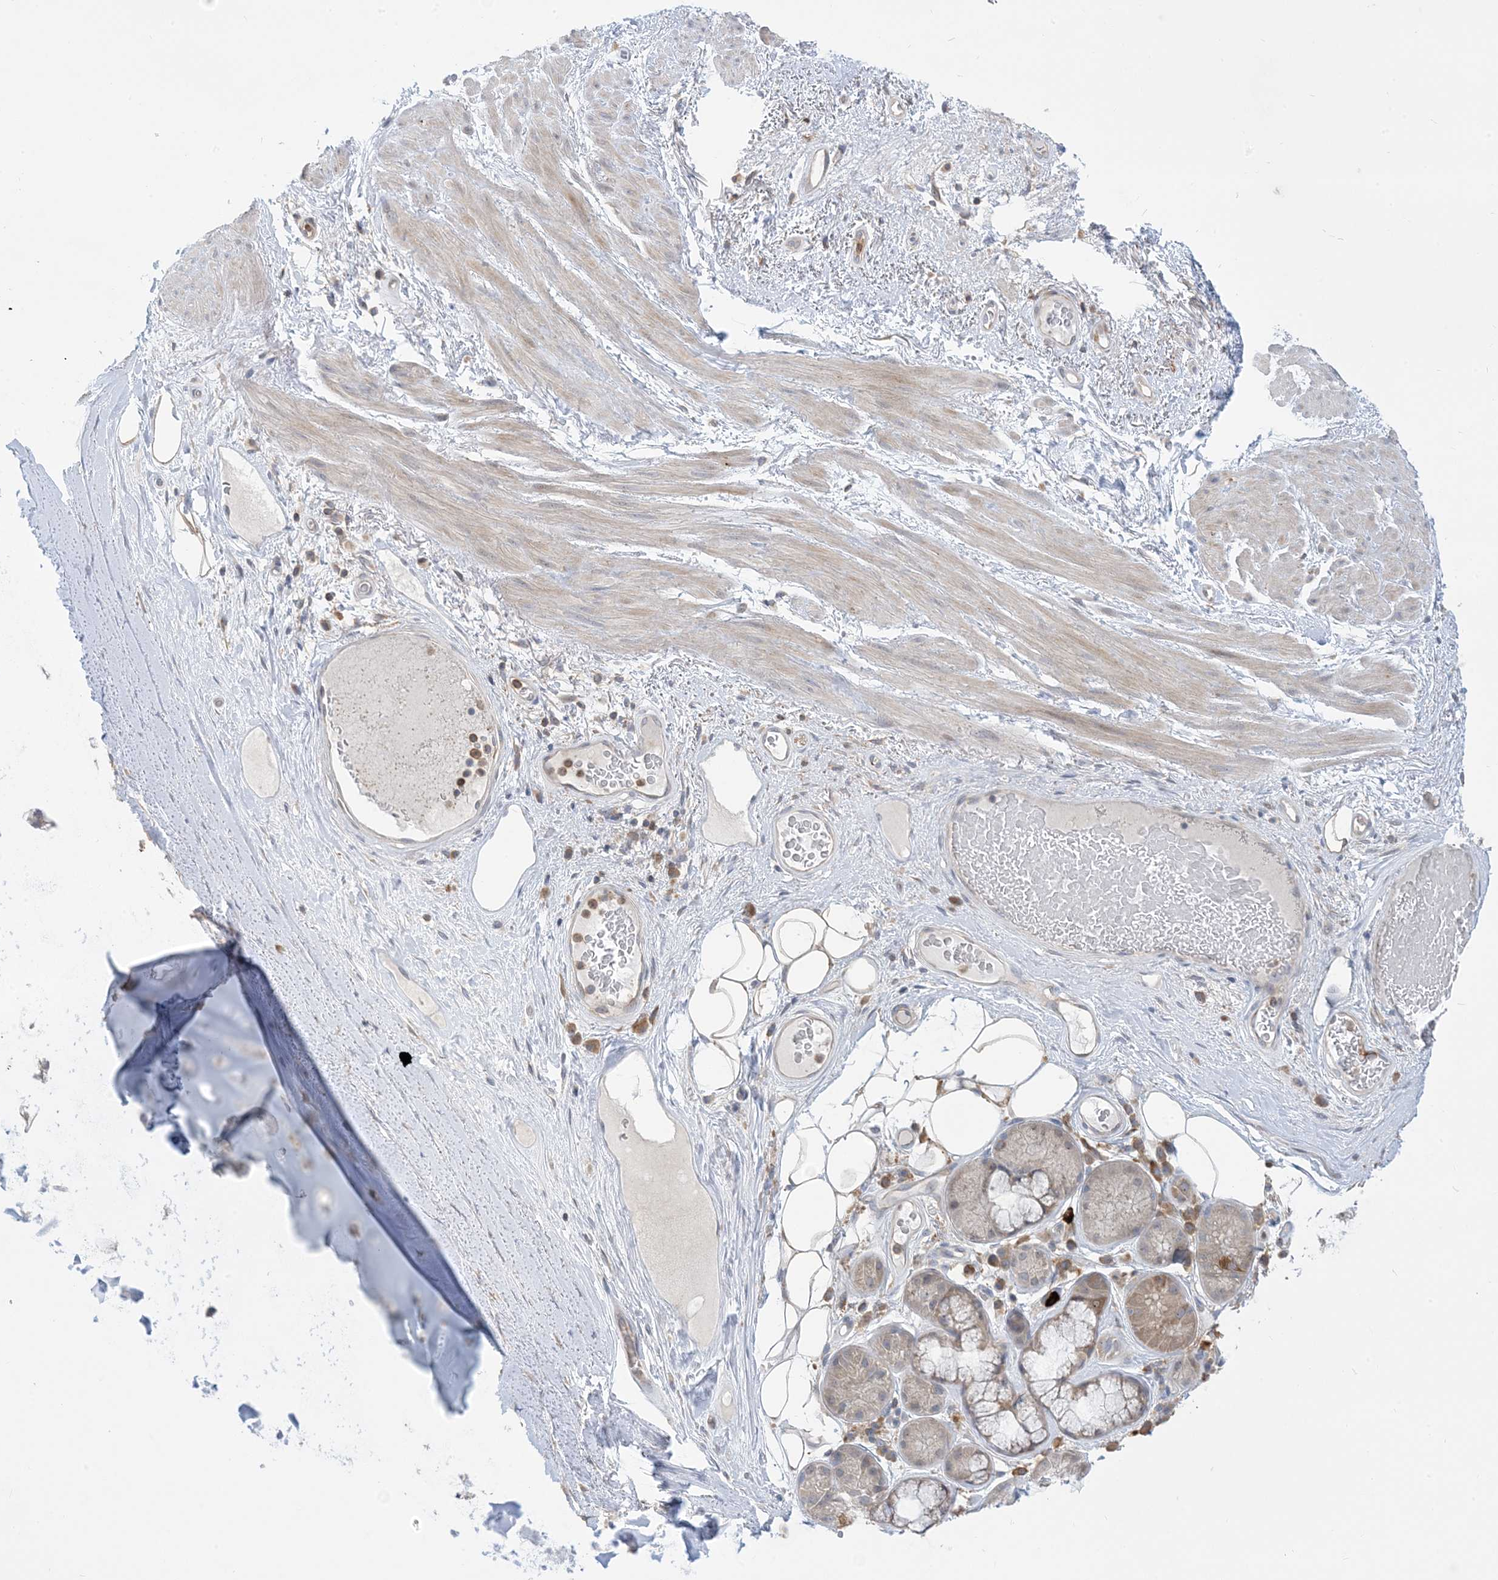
{"staining": {"intensity": "weak", "quantity": "25%-75%", "location": "cytoplasmic/membranous"}, "tissue": "adipose tissue", "cell_type": "Adipocytes", "image_type": "normal", "snomed": [{"axis": "morphology", "description": "Normal tissue, NOS"}, {"axis": "morphology", "description": "Squamous cell carcinoma, NOS"}, {"axis": "topography", "description": "Lymph node"}, {"axis": "topography", "description": "Bronchus"}, {"axis": "topography", "description": "Lung"}], "caption": "Unremarkable adipose tissue shows weak cytoplasmic/membranous positivity in about 25%-75% of adipocytes (Stains: DAB in brown, nuclei in blue, Microscopy: brightfield microscopy at high magnification)..", "gene": "AOC1", "patient": {"sex": "male", "age": 66}}